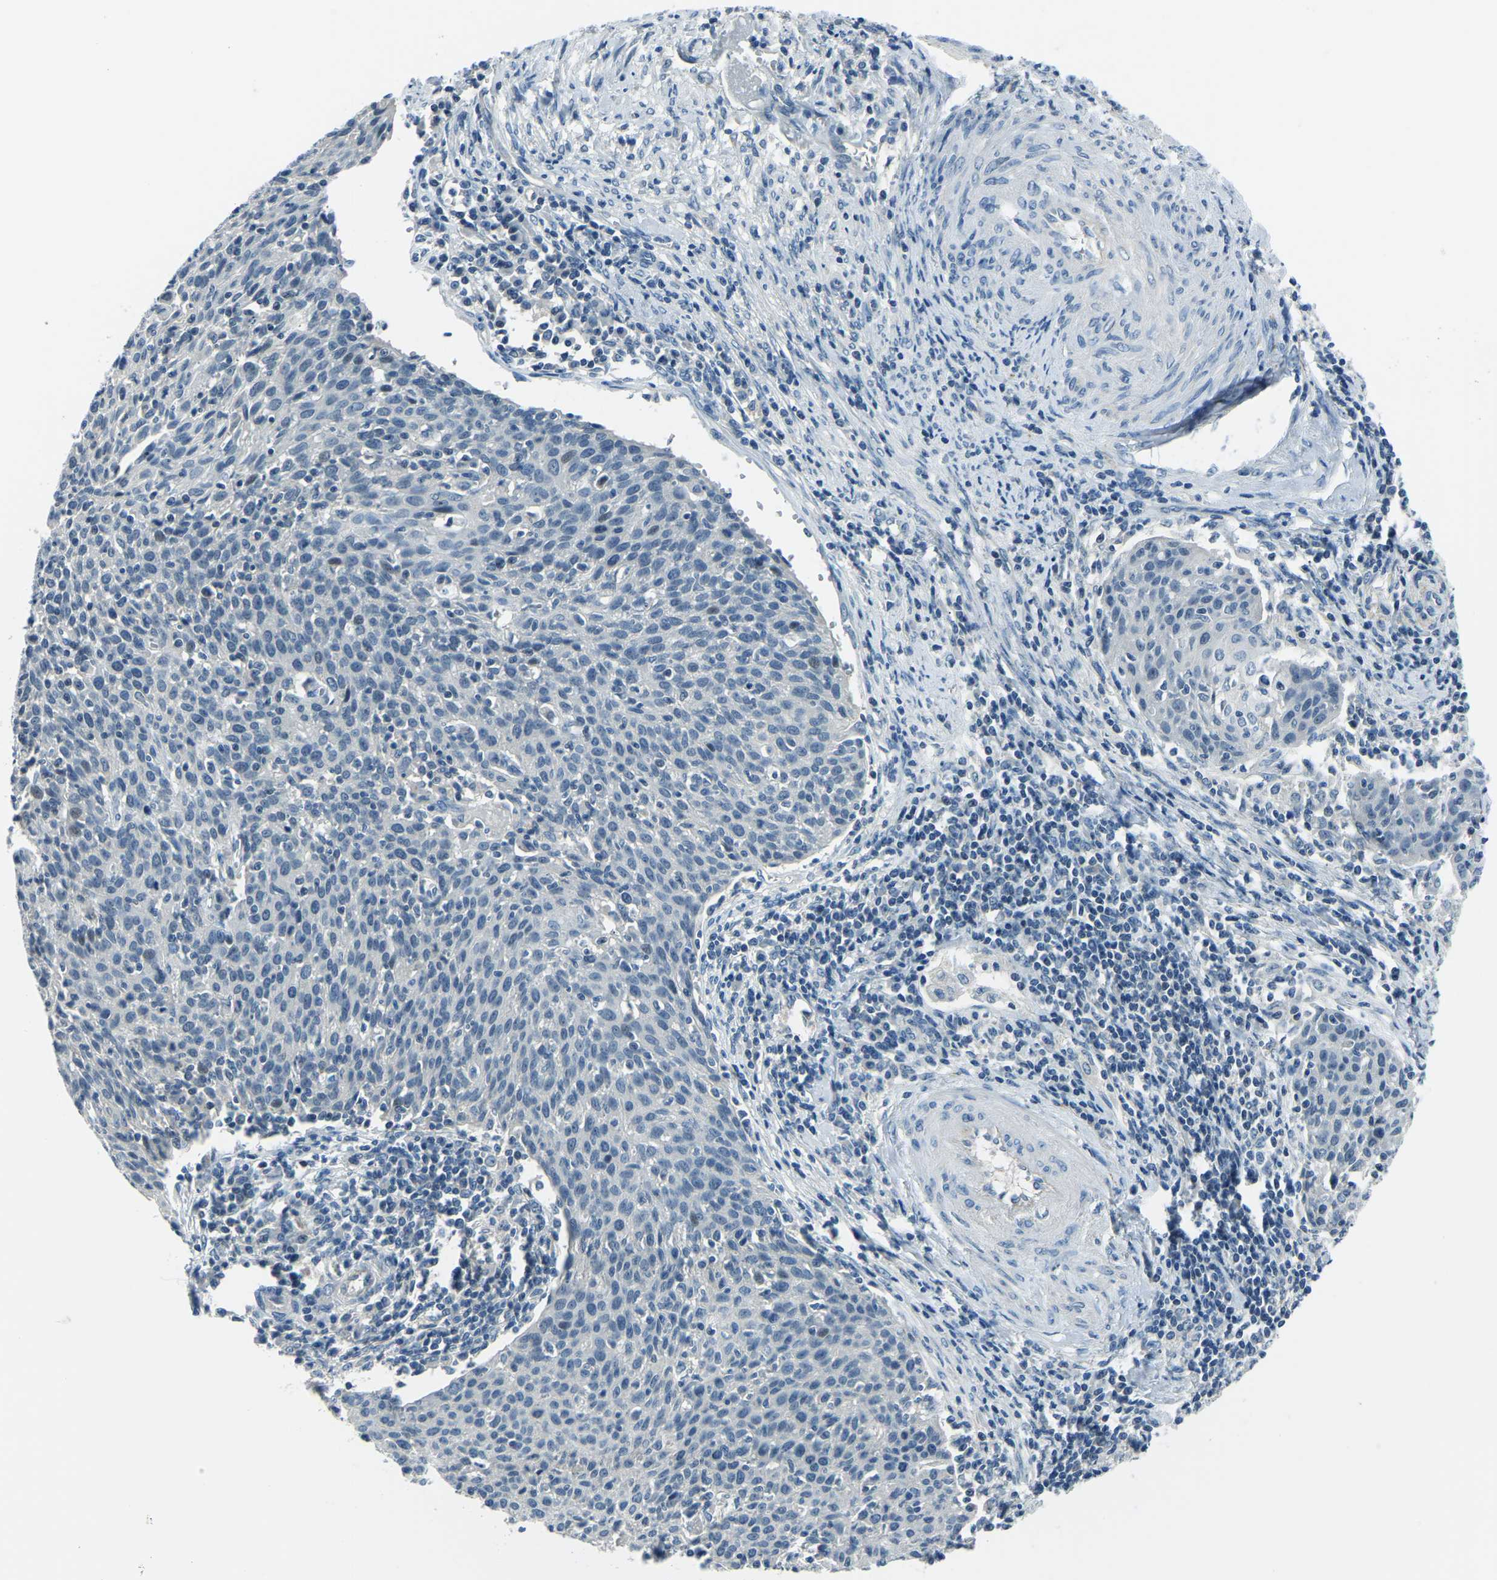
{"staining": {"intensity": "negative", "quantity": "none", "location": "none"}, "tissue": "cervical cancer", "cell_type": "Tumor cells", "image_type": "cancer", "snomed": [{"axis": "morphology", "description": "Squamous cell carcinoma, NOS"}, {"axis": "topography", "description": "Cervix"}], "caption": "Tumor cells show no significant protein staining in cervical cancer (squamous cell carcinoma).", "gene": "RRP1", "patient": {"sex": "female", "age": 38}}